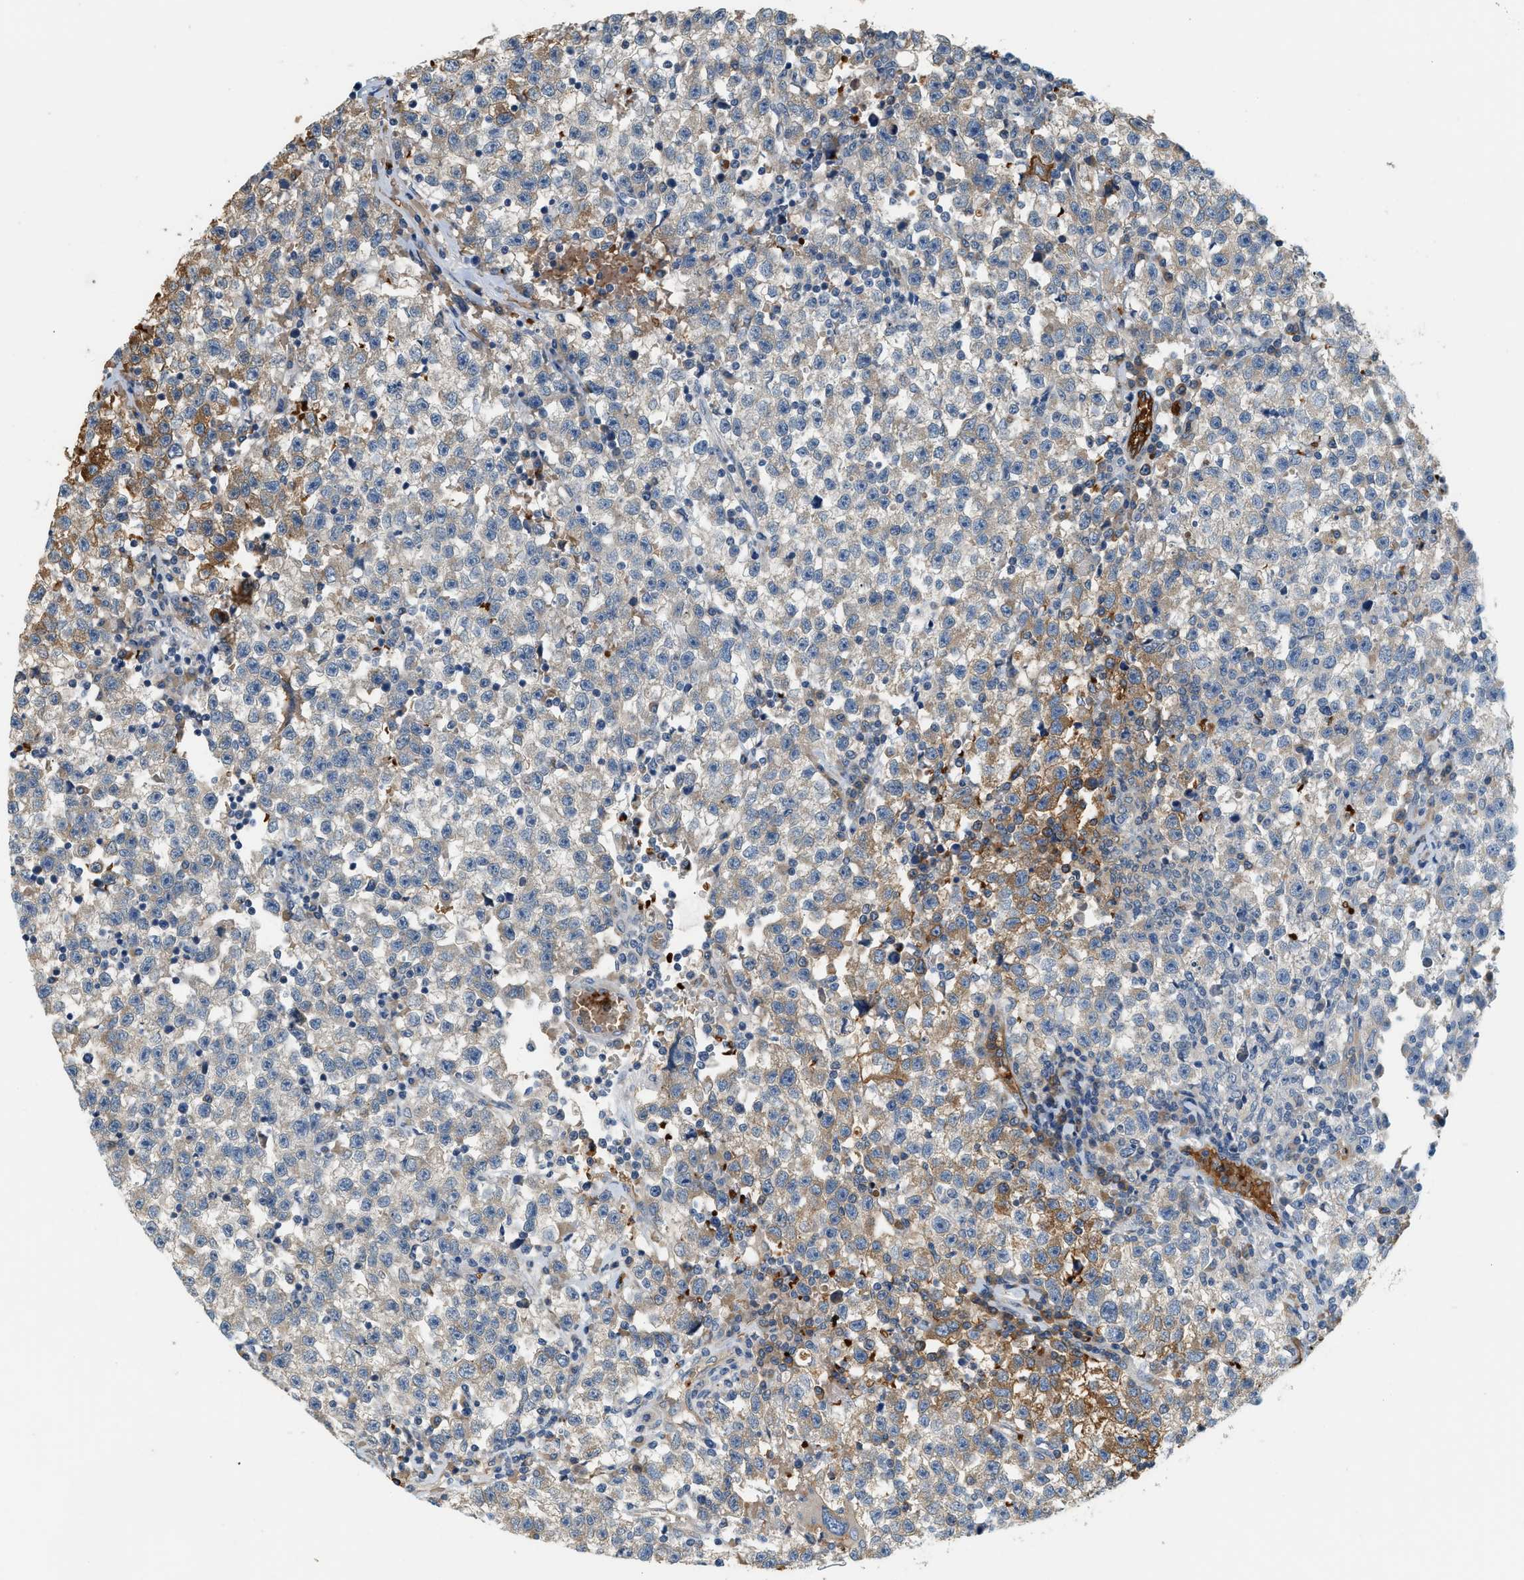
{"staining": {"intensity": "moderate", "quantity": "<25%", "location": "cytoplasmic/membranous"}, "tissue": "testis cancer", "cell_type": "Tumor cells", "image_type": "cancer", "snomed": [{"axis": "morphology", "description": "Seminoma, NOS"}, {"axis": "topography", "description": "Testis"}], "caption": "Moderate cytoplasmic/membranous staining is appreciated in approximately <25% of tumor cells in seminoma (testis).", "gene": "CYTH2", "patient": {"sex": "male", "age": 22}}